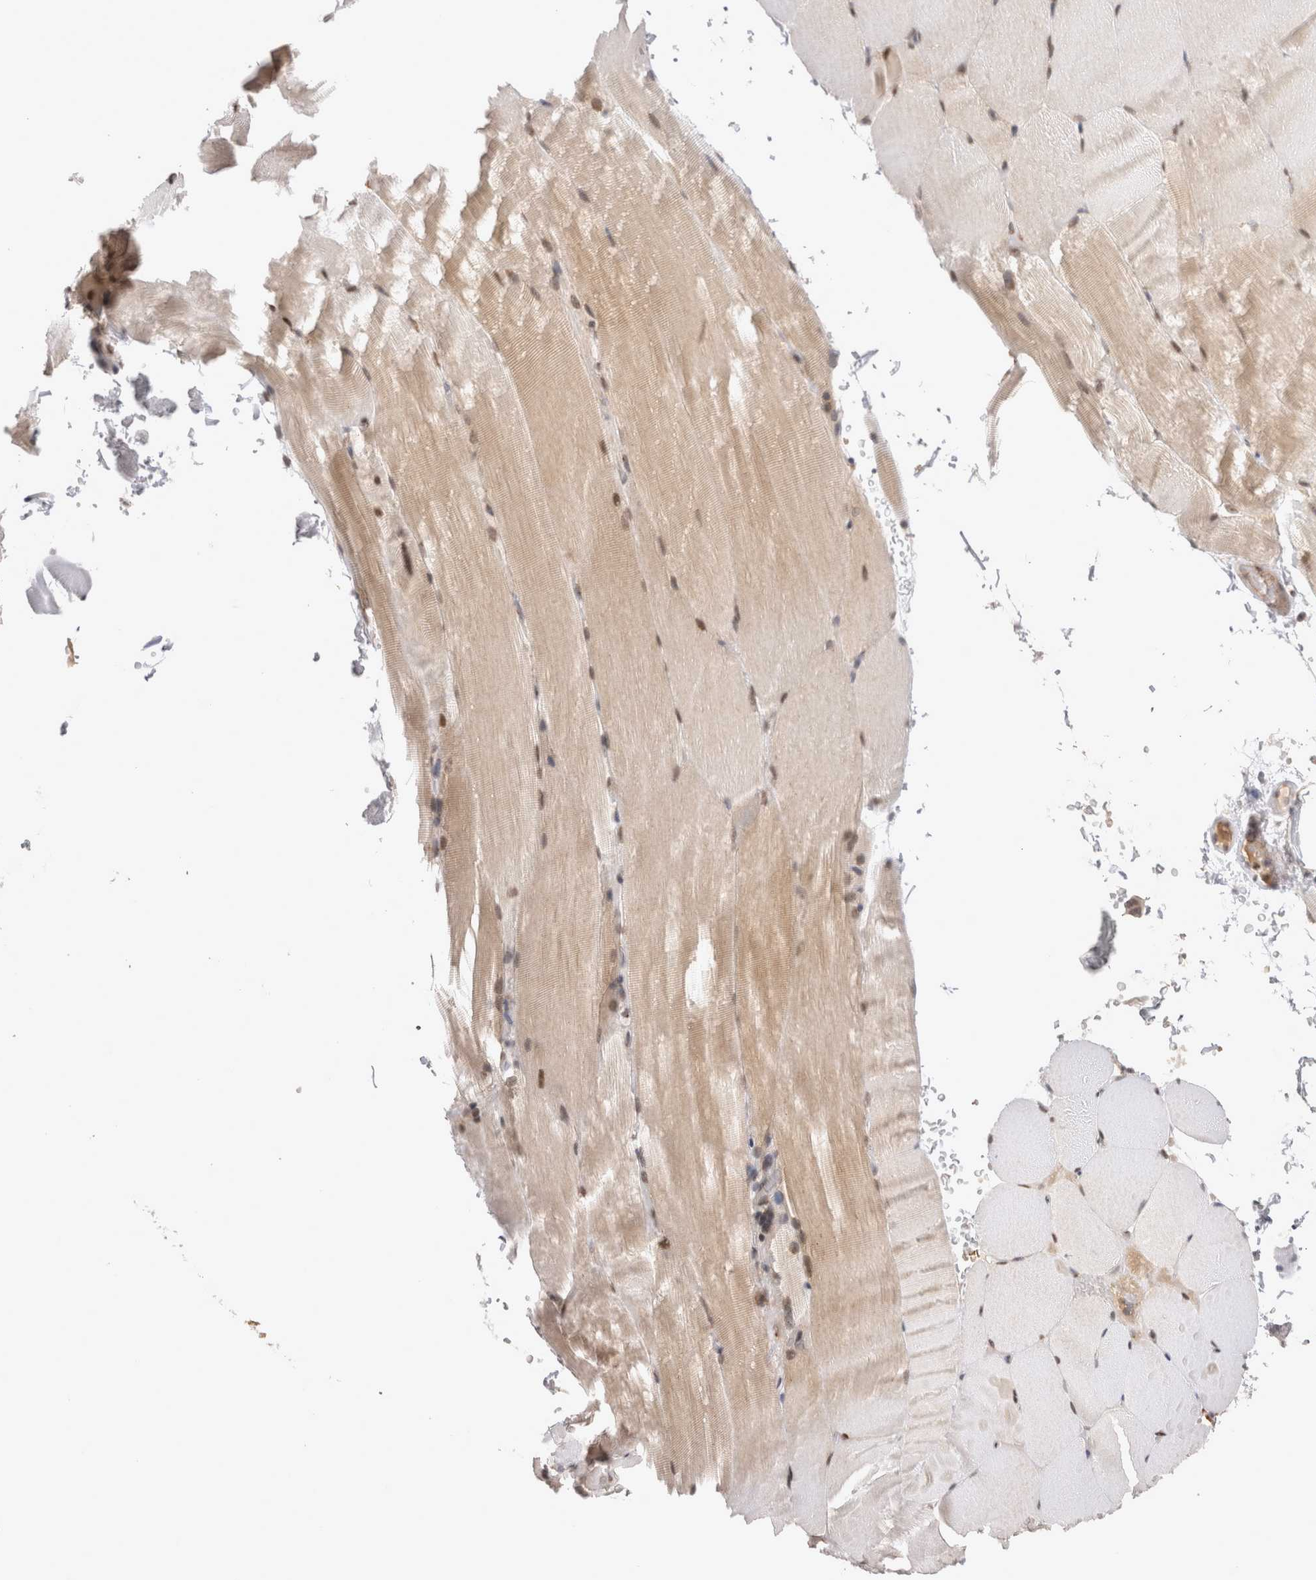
{"staining": {"intensity": "weak", "quantity": "25%-75%", "location": "cytoplasmic/membranous,nuclear"}, "tissue": "skeletal muscle", "cell_type": "Myocytes", "image_type": "normal", "snomed": [{"axis": "morphology", "description": "Normal tissue, NOS"}, {"axis": "topography", "description": "Skeletal muscle"}, {"axis": "topography", "description": "Parathyroid gland"}], "caption": "Skeletal muscle stained with IHC demonstrates weak cytoplasmic/membranous,nuclear expression in about 25%-75% of myocytes. The protein of interest is shown in brown color, while the nuclei are stained blue.", "gene": "TMEM65", "patient": {"sex": "female", "age": 37}}